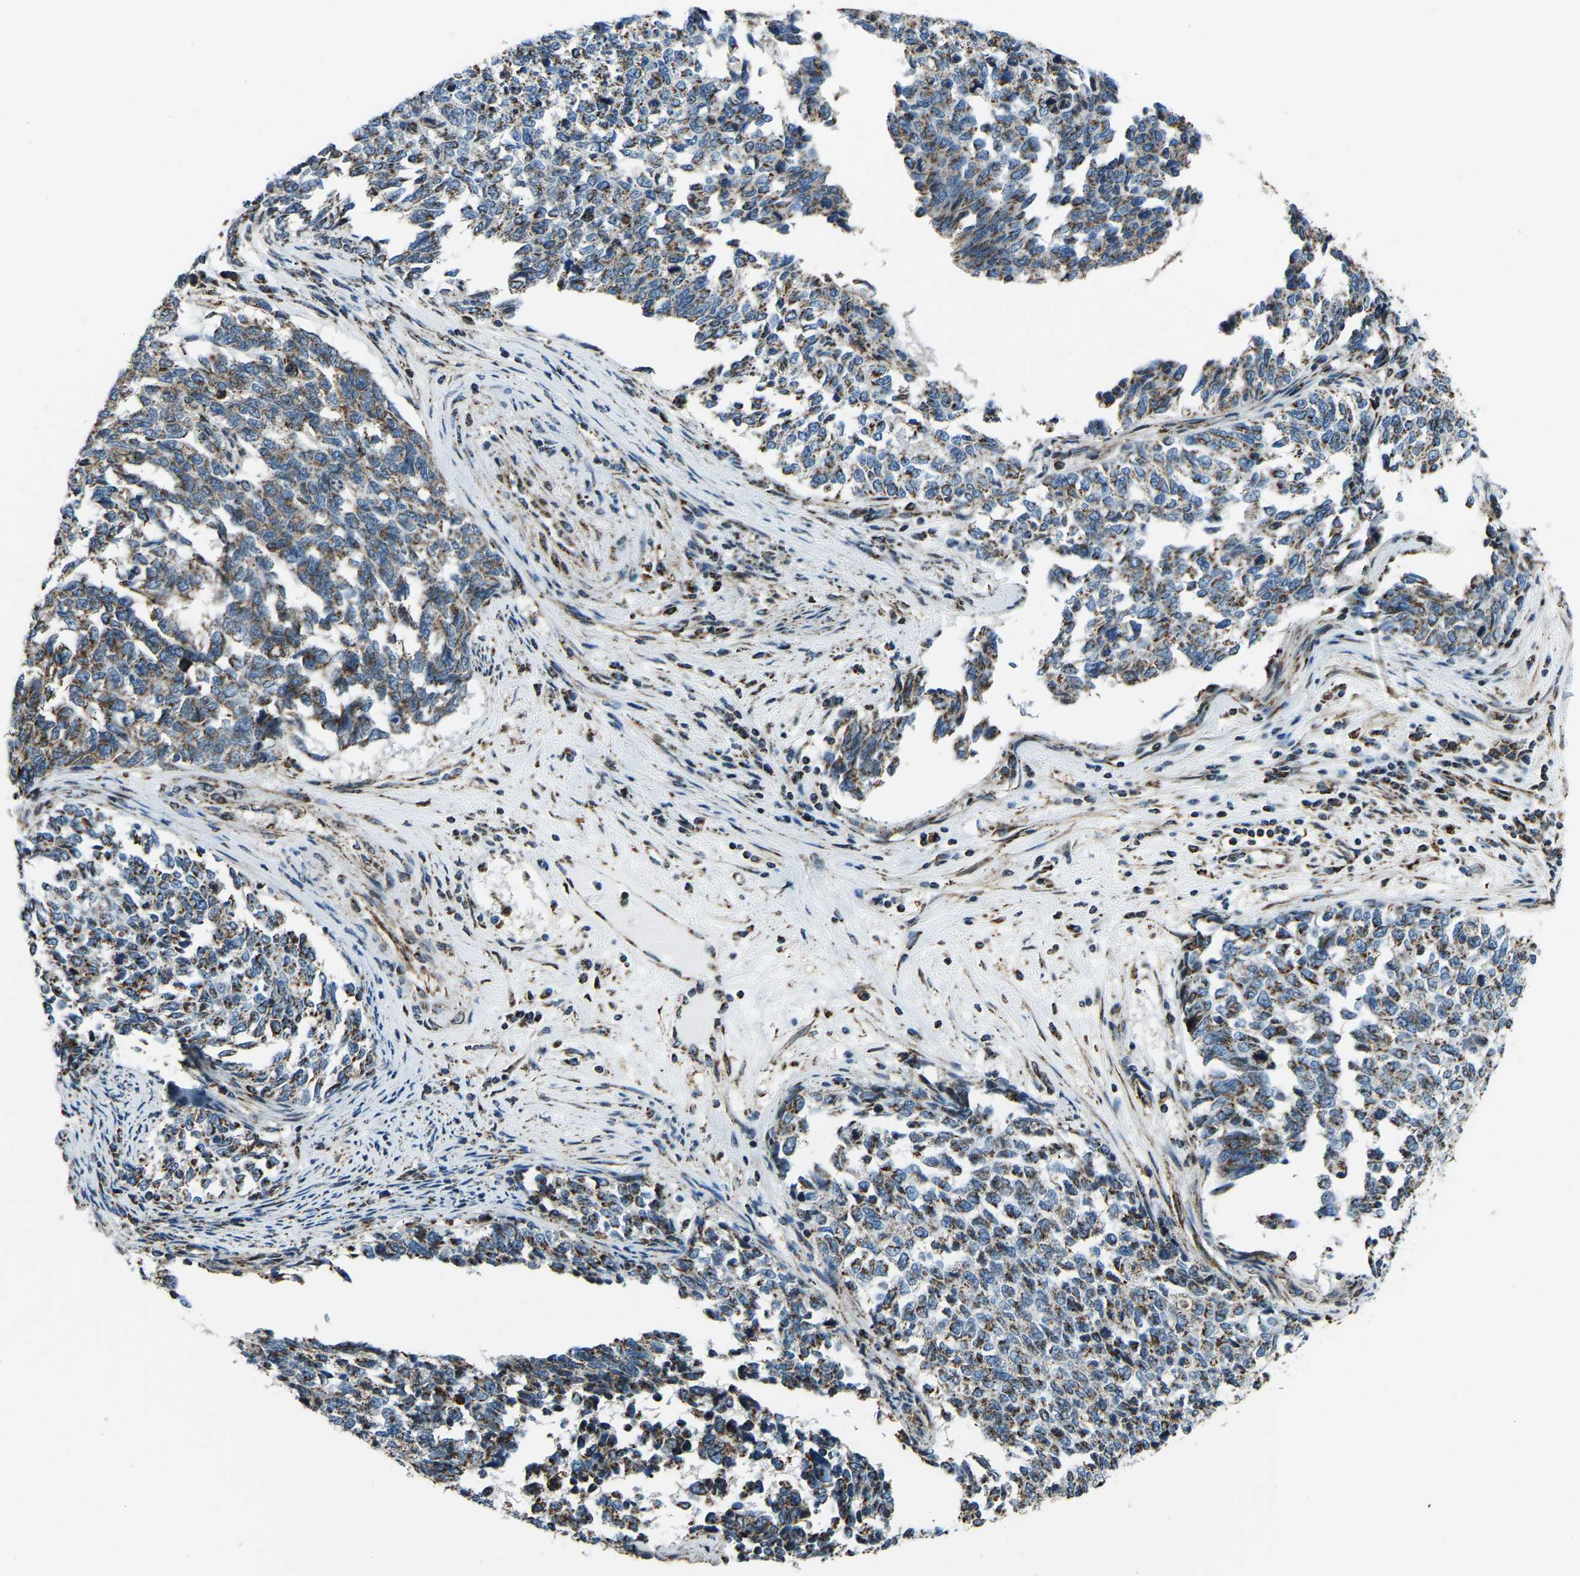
{"staining": {"intensity": "moderate", "quantity": "25%-75%", "location": "cytoplasmic/membranous"}, "tissue": "cervical cancer", "cell_type": "Tumor cells", "image_type": "cancer", "snomed": [{"axis": "morphology", "description": "Squamous cell carcinoma, NOS"}, {"axis": "topography", "description": "Cervix"}], "caption": "Protein expression analysis of cervical squamous cell carcinoma shows moderate cytoplasmic/membranous expression in approximately 25%-75% of tumor cells.", "gene": "RBM33", "patient": {"sex": "female", "age": 63}}